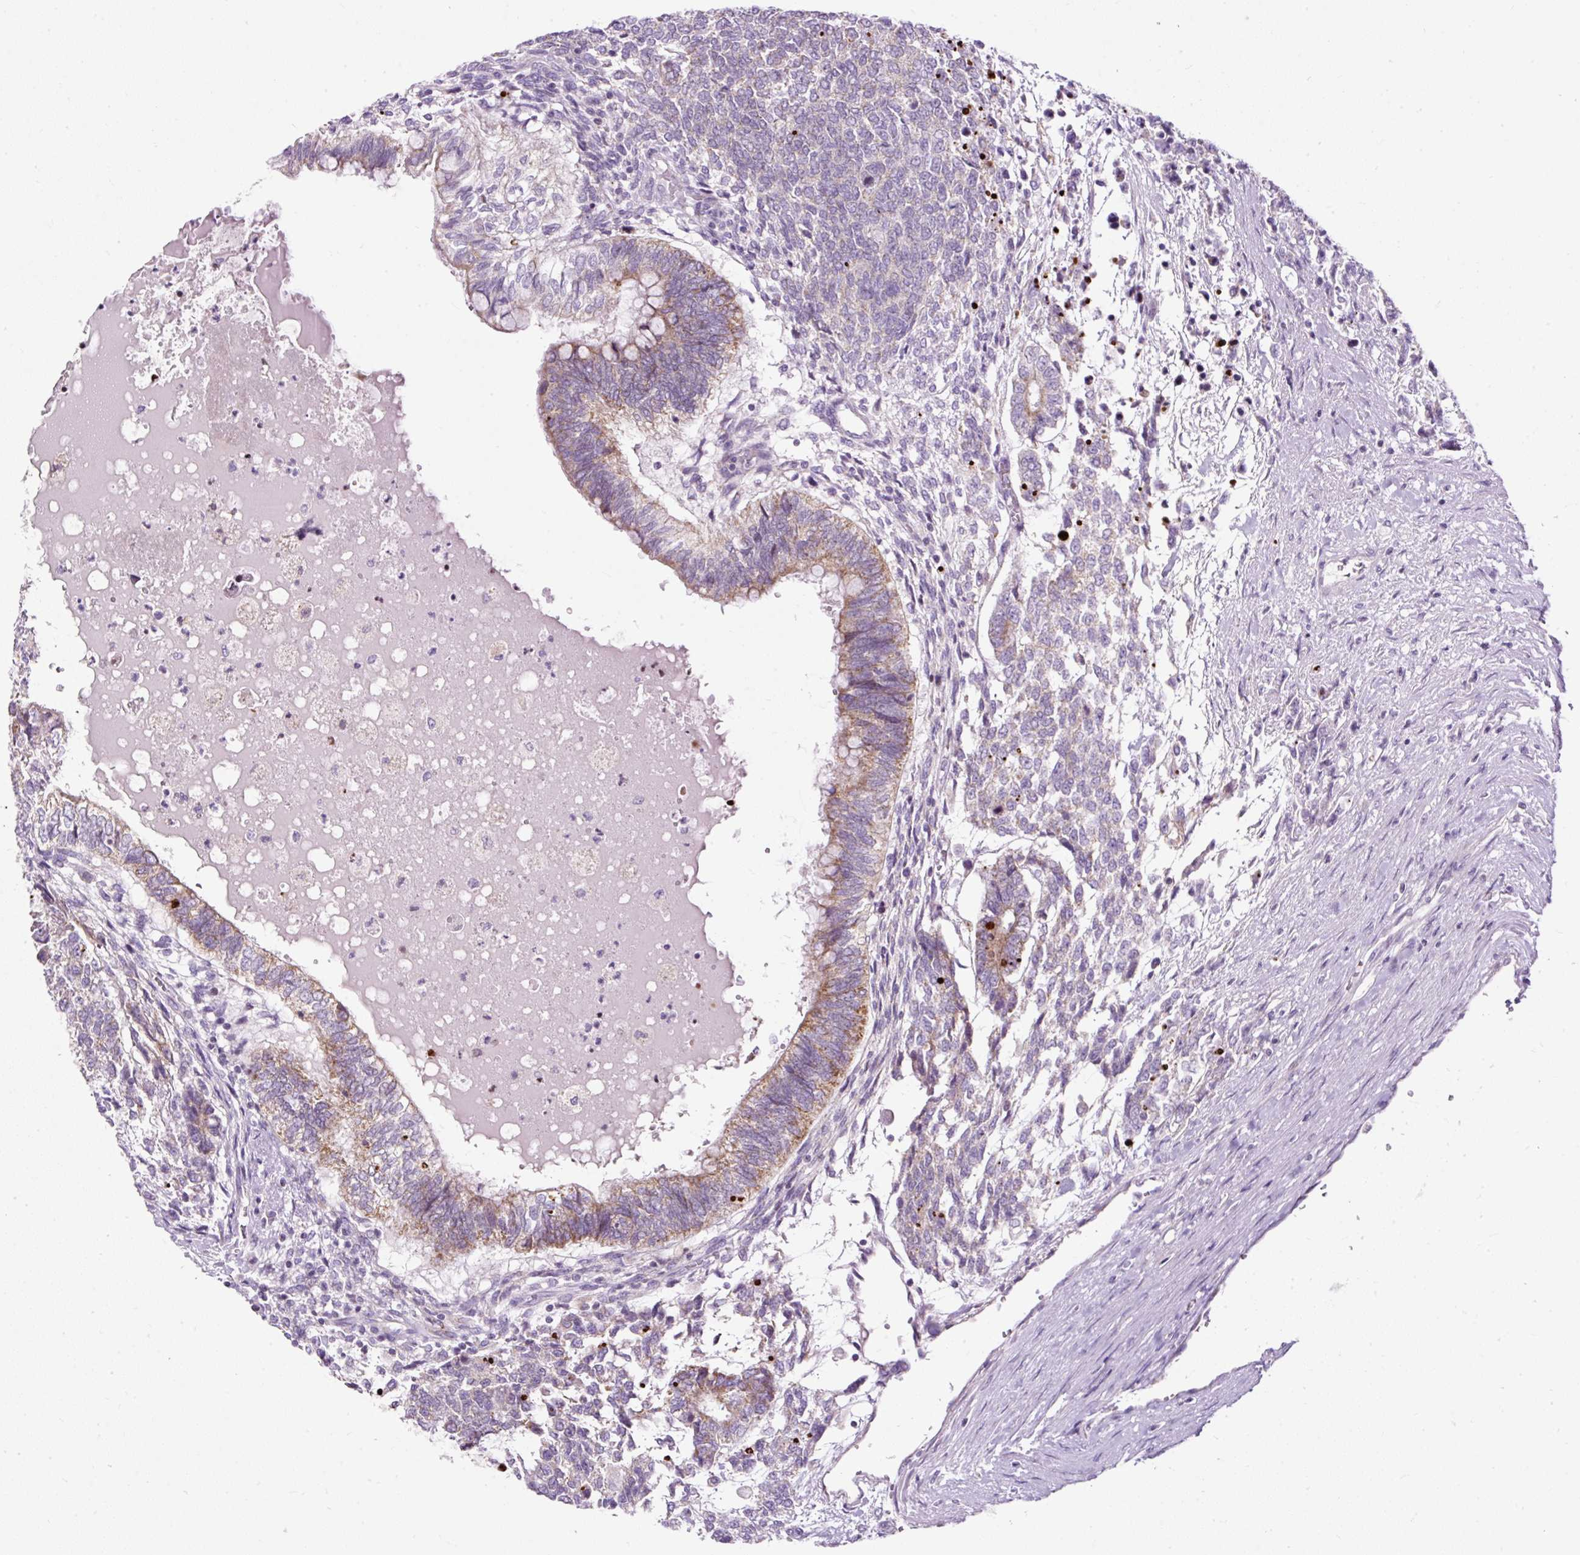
{"staining": {"intensity": "moderate", "quantity": "25%-75%", "location": "cytoplasmic/membranous"}, "tissue": "testis cancer", "cell_type": "Tumor cells", "image_type": "cancer", "snomed": [{"axis": "morphology", "description": "Carcinoma, Embryonal, NOS"}, {"axis": "topography", "description": "Testis"}], "caption": "A micrograph of human embryonal carcinoma (testis) stained for a protein shows moderate cytoplasmic/membranous brown staining in tumor cells.", "gene": "FMC1", "patient": {"sex": "male", "age": 23}}